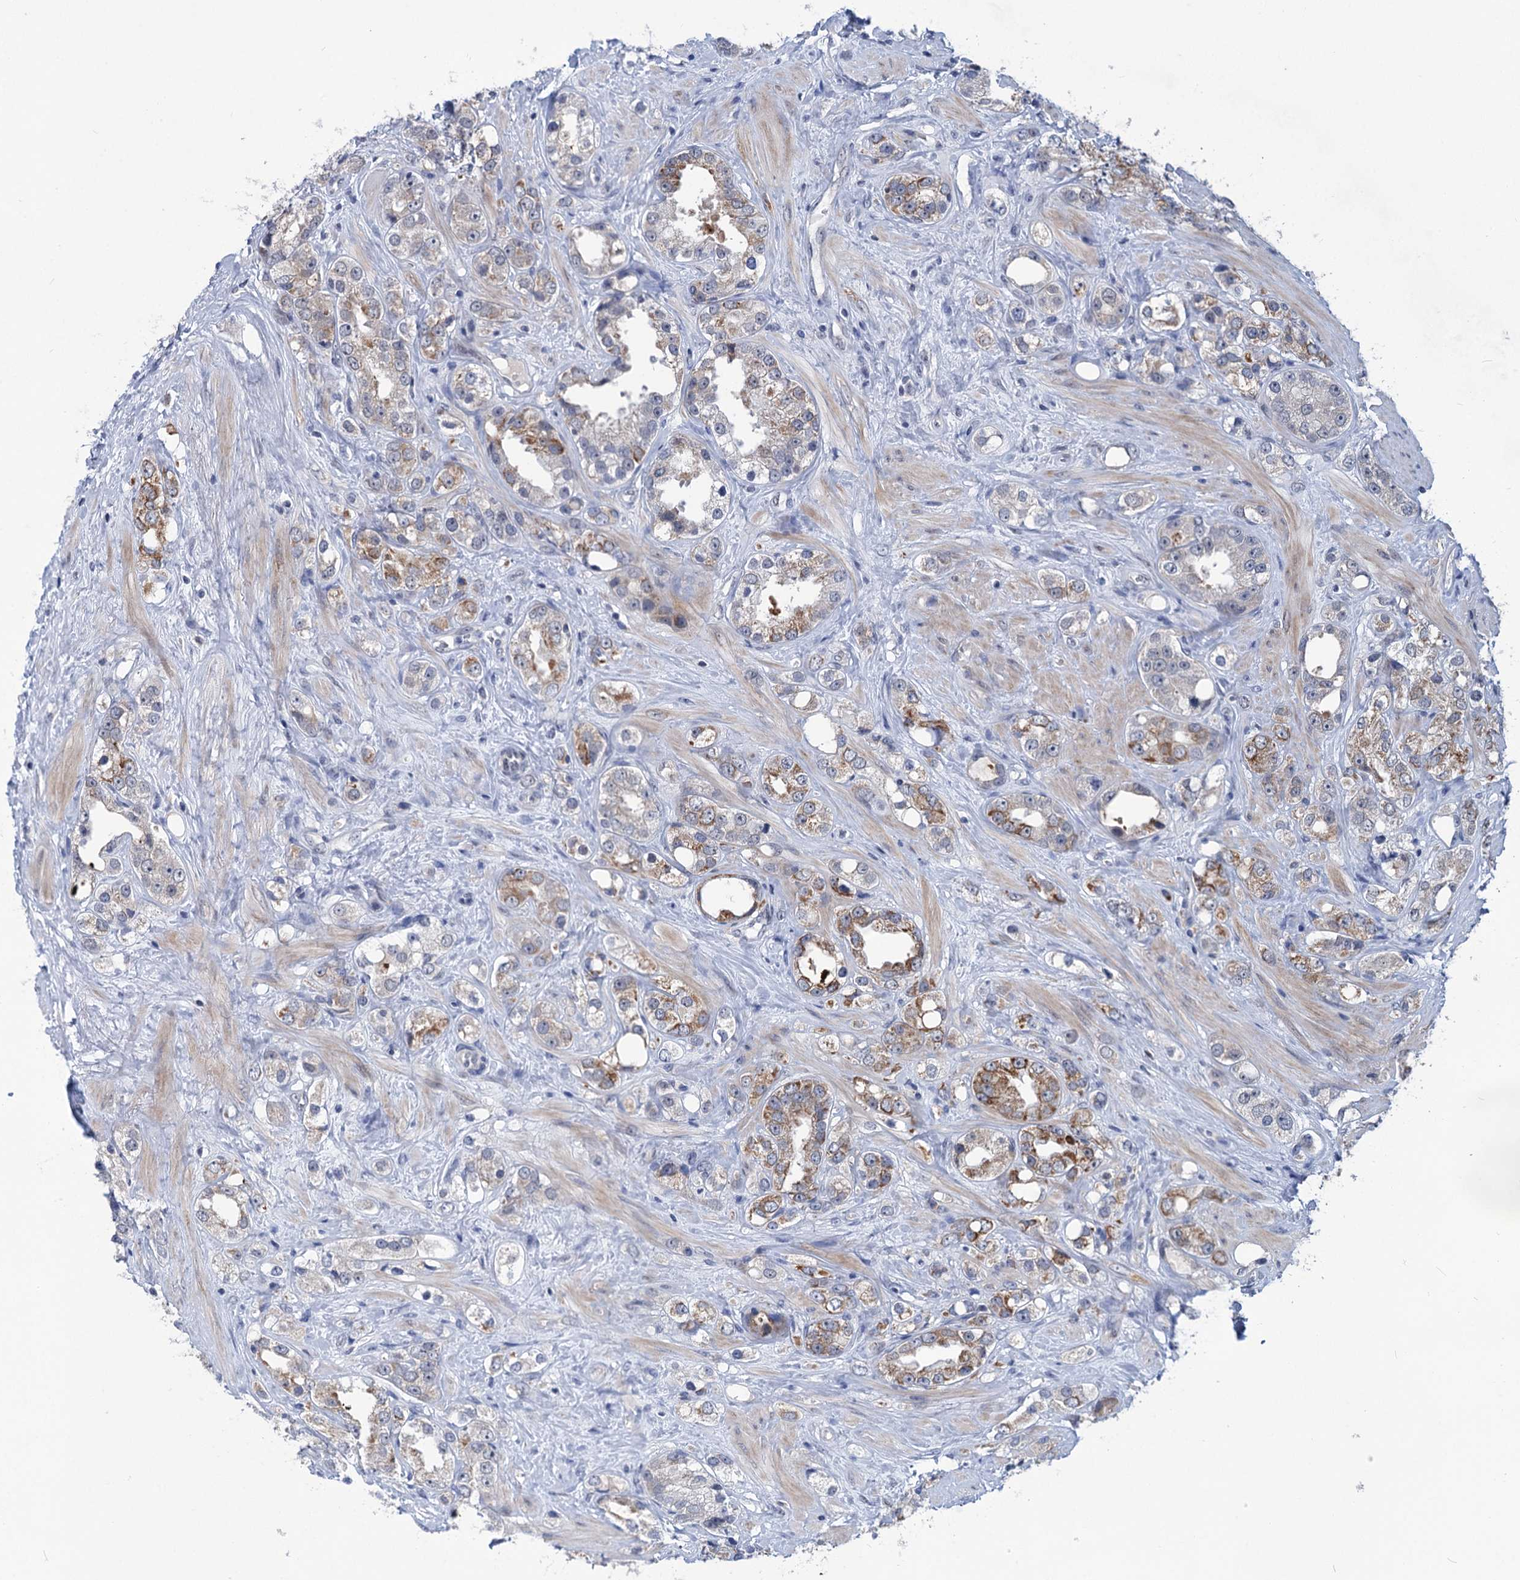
{"staining": {"intensity": "moderate", "quantity": "<25%", "location": "cytoplasmic/membranous"}, "tissue": "prostate cancer", "cell_type": "Tumor cells", "image_type": "cancer", "snomed": [{"axis": "morphology", "description": "Adenocarcinoma, NOS"}, {"axis": "topography", "description": "Prostate"}], "caption": "A micrograph showing moderate cytoplasmic/membranous staining in about <25% of tumor cells in prostate cancer (adenocarcinoma), as visualized by brown immunohistochemical staining.", "gene": "TTC17", "patient": {"sex": "male", "age": 79}}